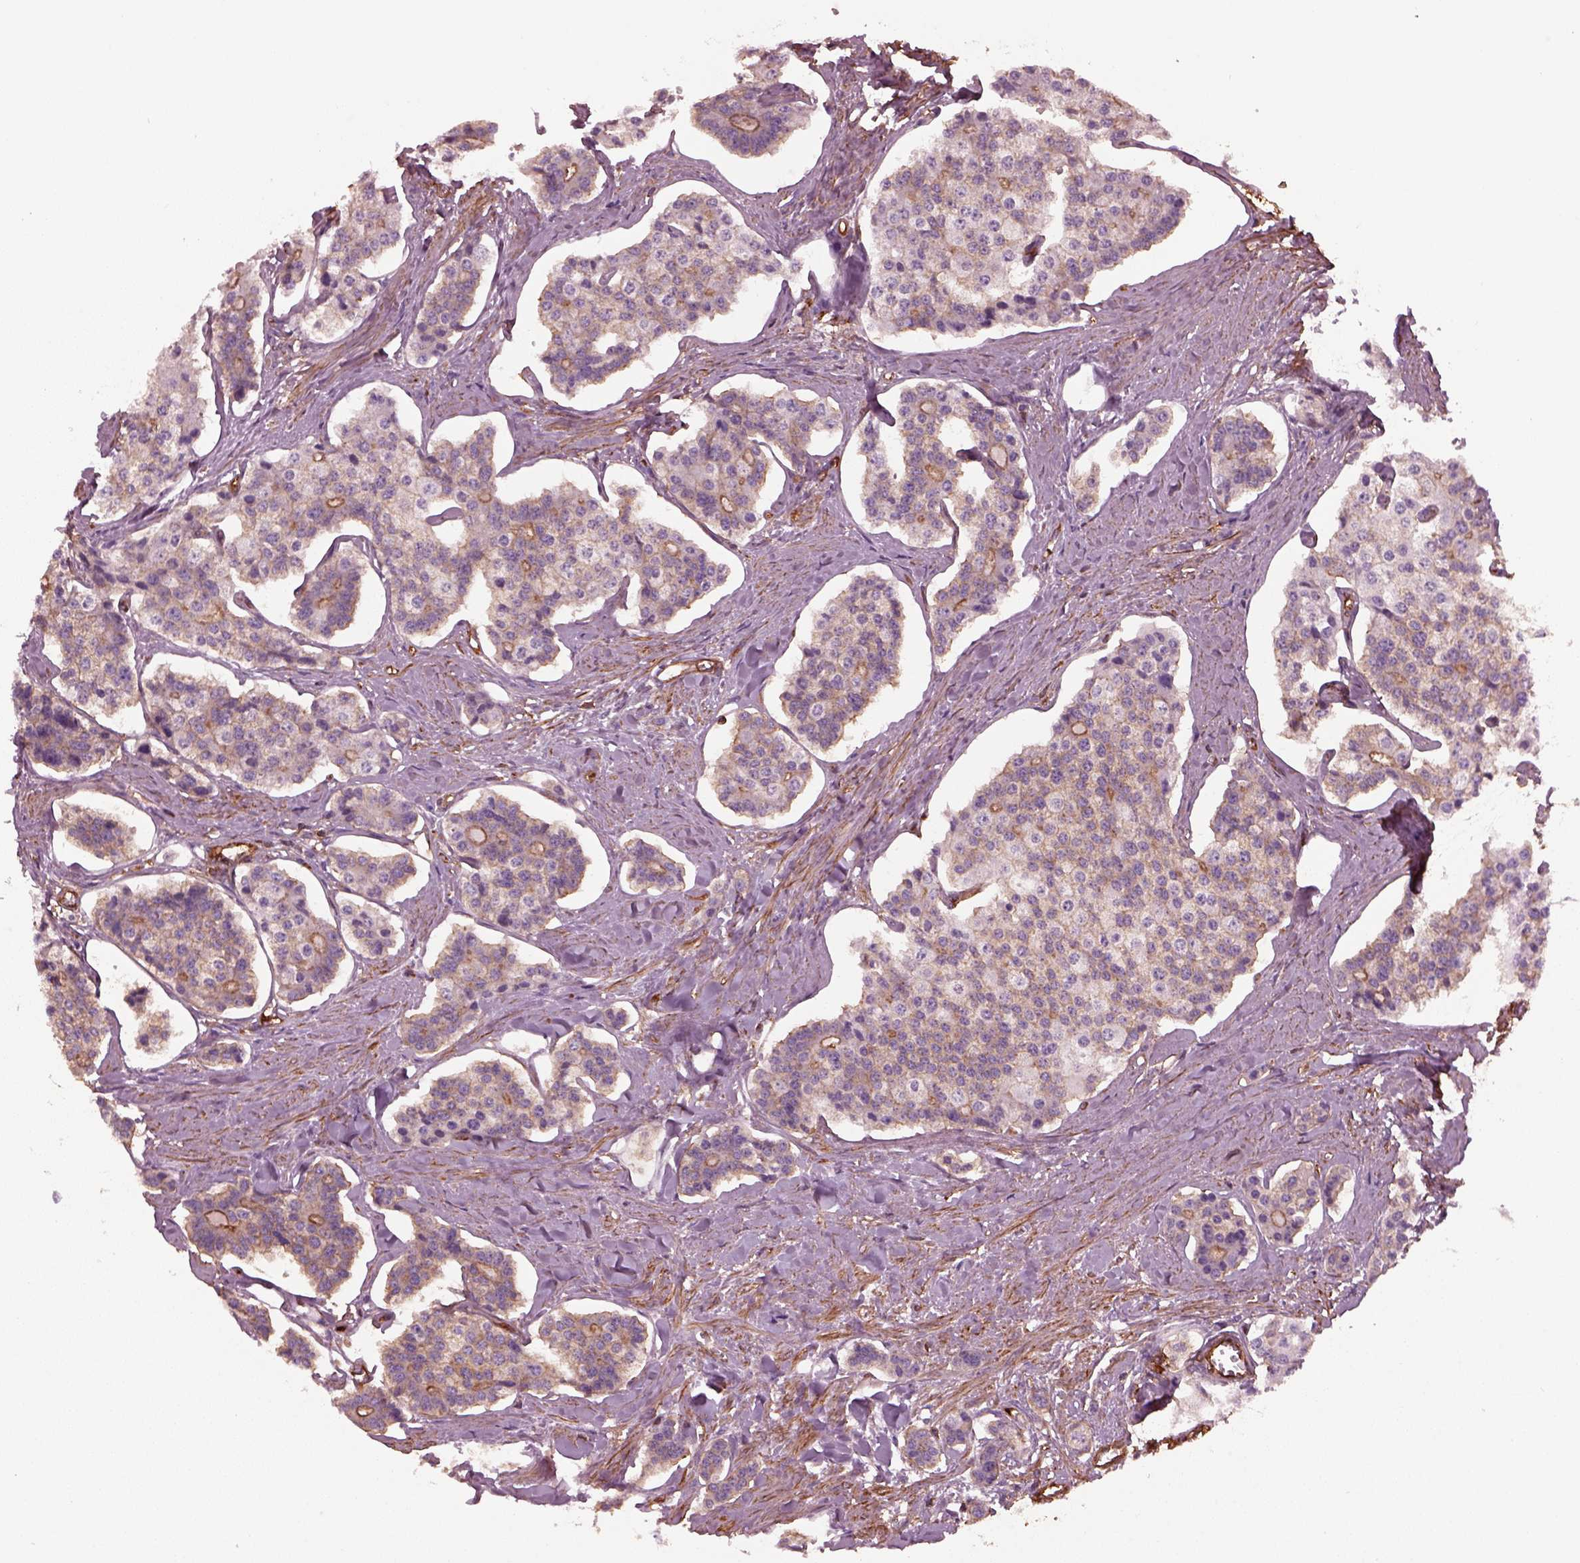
{"staining": {"intensity": "weak", "quantity": "<25%", "location": "cytoplasmic/membranous"}, "tissue": "carcinoid", "cell_type": "Tumor cells", "image_type": "cancer", "snomed": [{"axis": "morphology", "description": "Carcinoid, malignant, NOS"}, {"axis": "topography", "description": "Small intestine"}], "caption": "The IHC histopathology image has no significant staining in tumor cells of carcinoid tissue. (Immunohistochemistry, brightfield microscopy, high magnification).", "gene": "MYL6", "patient": {"sex": "female", "age": 65}}